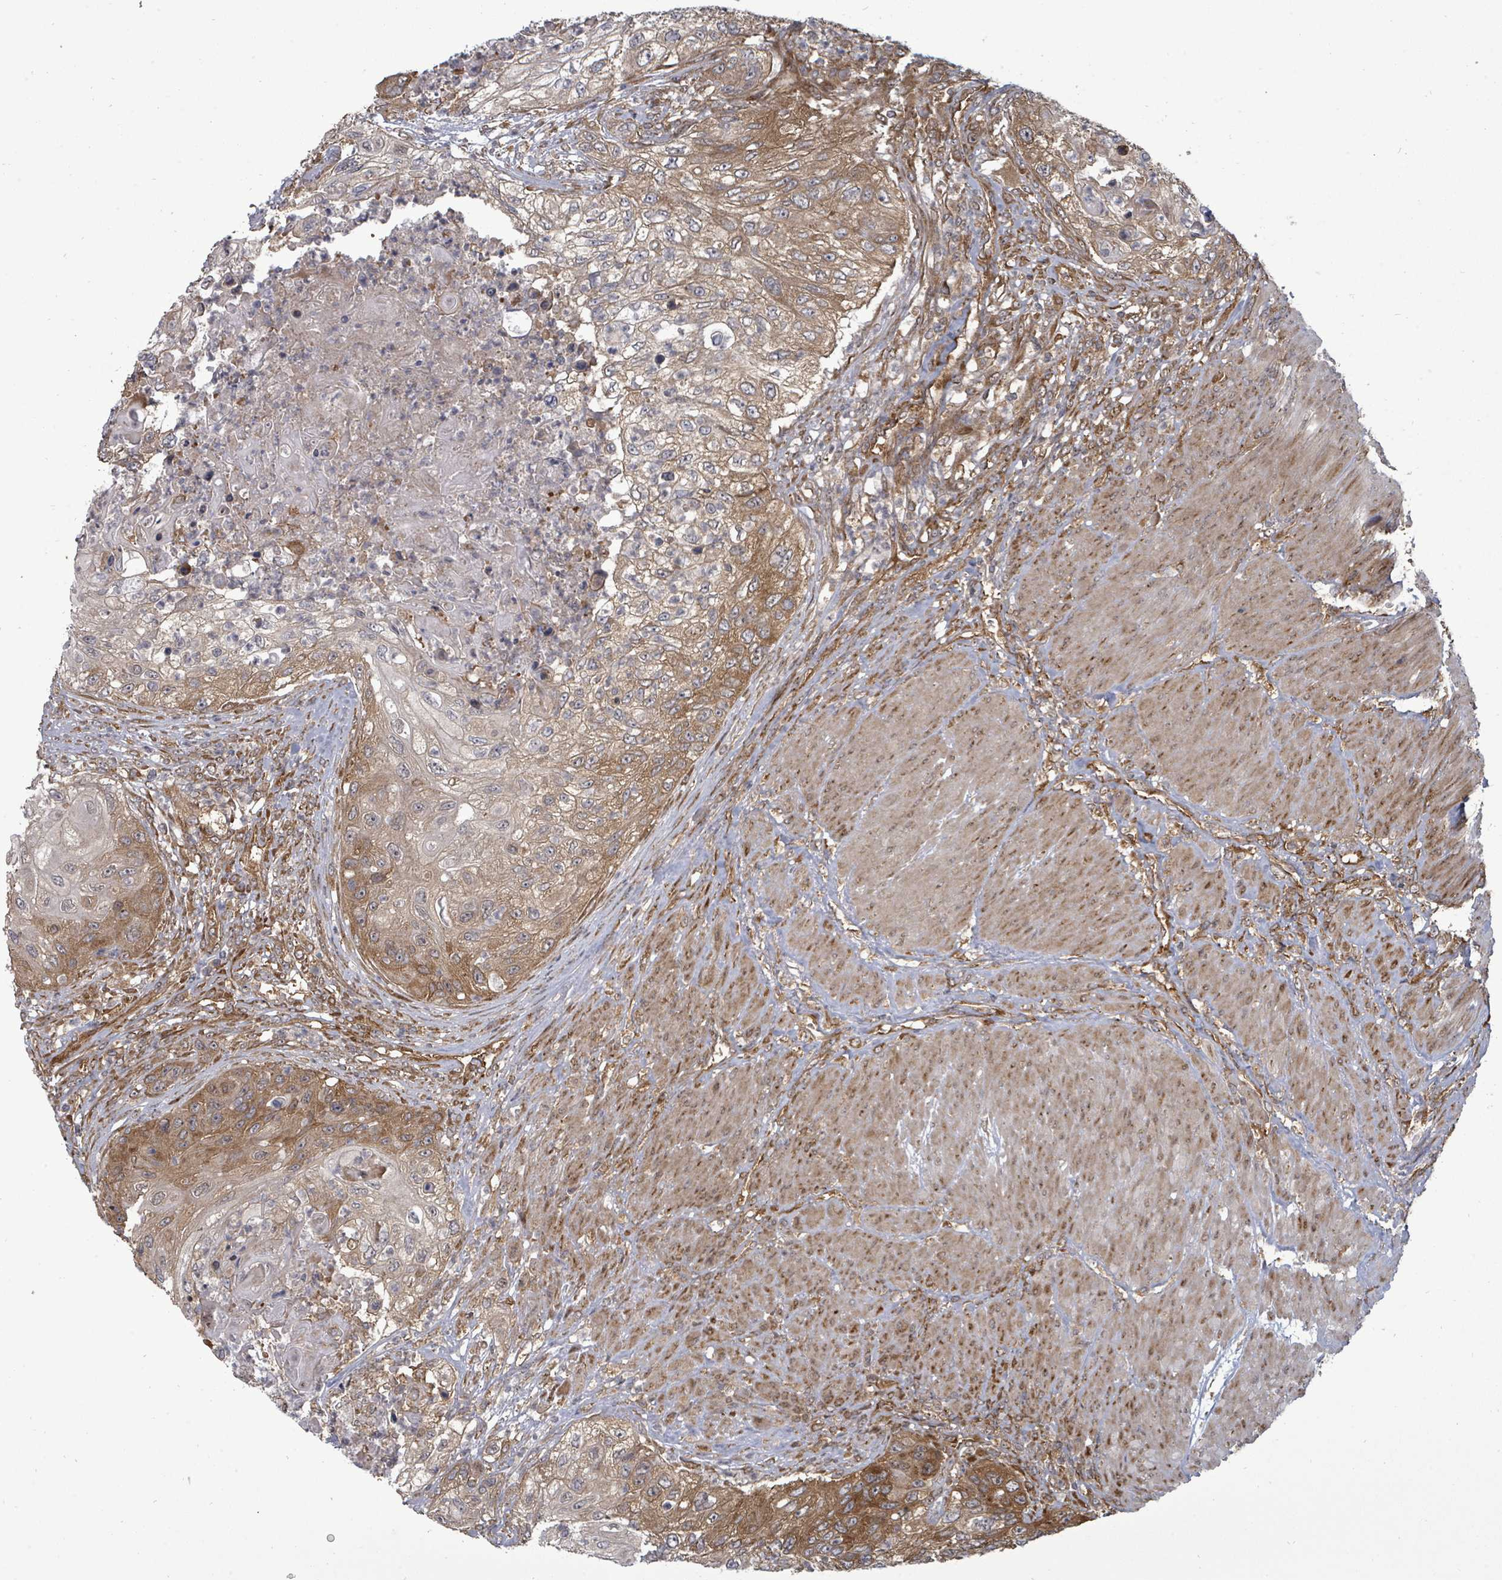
{"staining": {"intensity": "moderate", "quantity": ">75%", "location": "cytoplasmic/membranous"}, "tissue": "urothelial cancer", "cell_type": "Tumor cells", "image_type": "cancer", "snomed": [{"axis": "morphology", "description": "Urothelial carcinoma, High grade"}, {"axis": "topography", "description": "Urinary bladder"}], "caption": "Tumor cells exhibit moderate cytoplasmic/membranous expression in approximately >75% of cells in urothelial carcinoma (high-grade). The staining was performed using DAB, with brown indicating positive protein expression. Nuclei are stained blue with hematoxylin.", "gene": "EIF3C", "patient": {"sex": "female", "age": 60}}